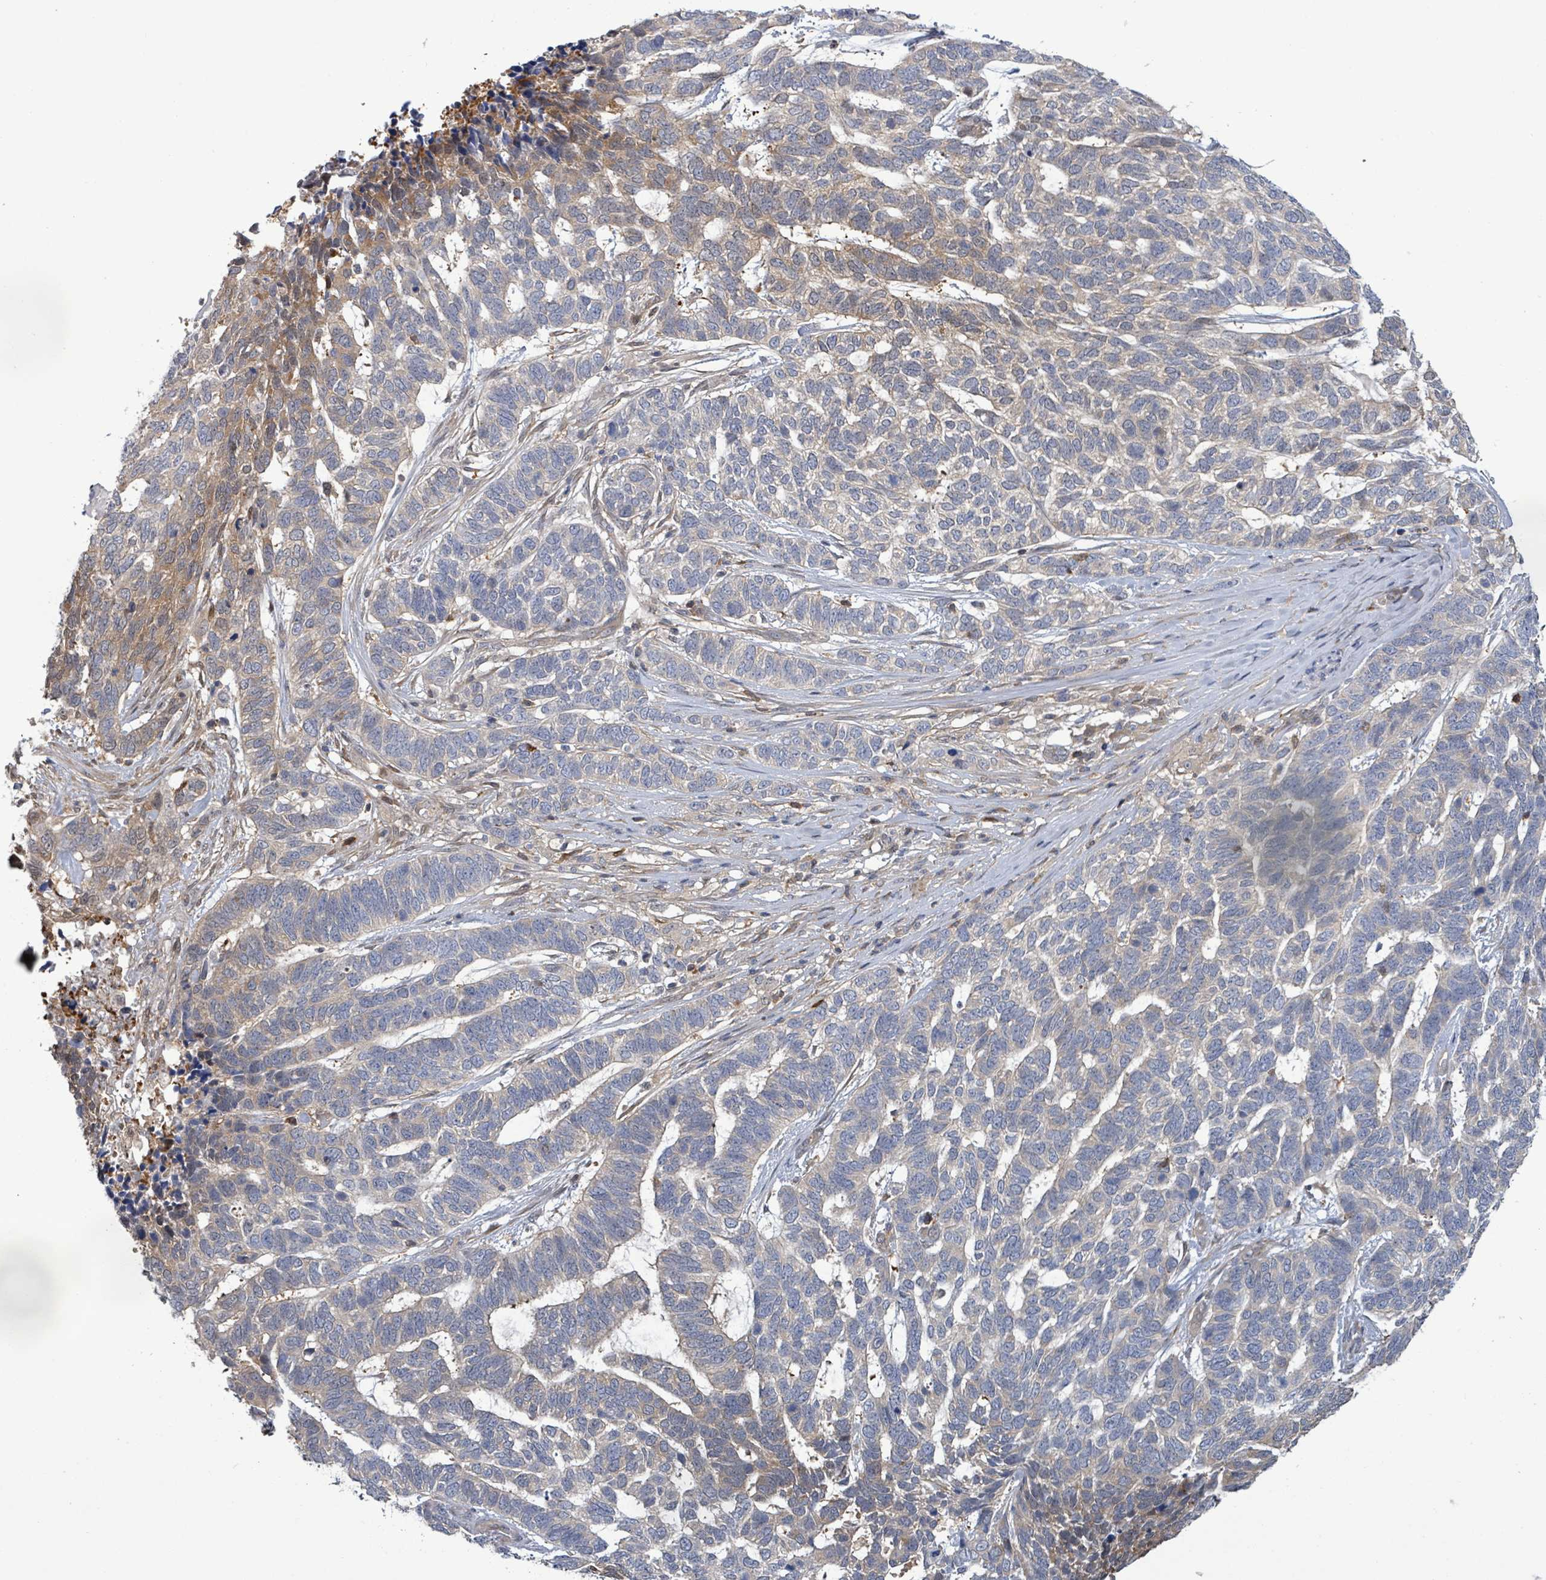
{"staining": {"intensity": "negative", "quantity": "none", "location": "none"}, "tissue": "skin cancer", "cell_type": "Tumor cells", "image_type": "cancer", "snomed": [{"axis": "morphology", "description": "Basal cell carcinoma"}, {"axis": "topography", "description": "Skin"}], "caption": "Immunohistochemistry (IHC) photomicrograph of neoplastic tissue: skin cancer (basal cell carcinoma) stained with DAB (3,3'-diaminobenzidine) reveals no significant protein expression in tumor cells.", "gene": "PGAM1", "patient": {"sex": "female", "age": 65}}